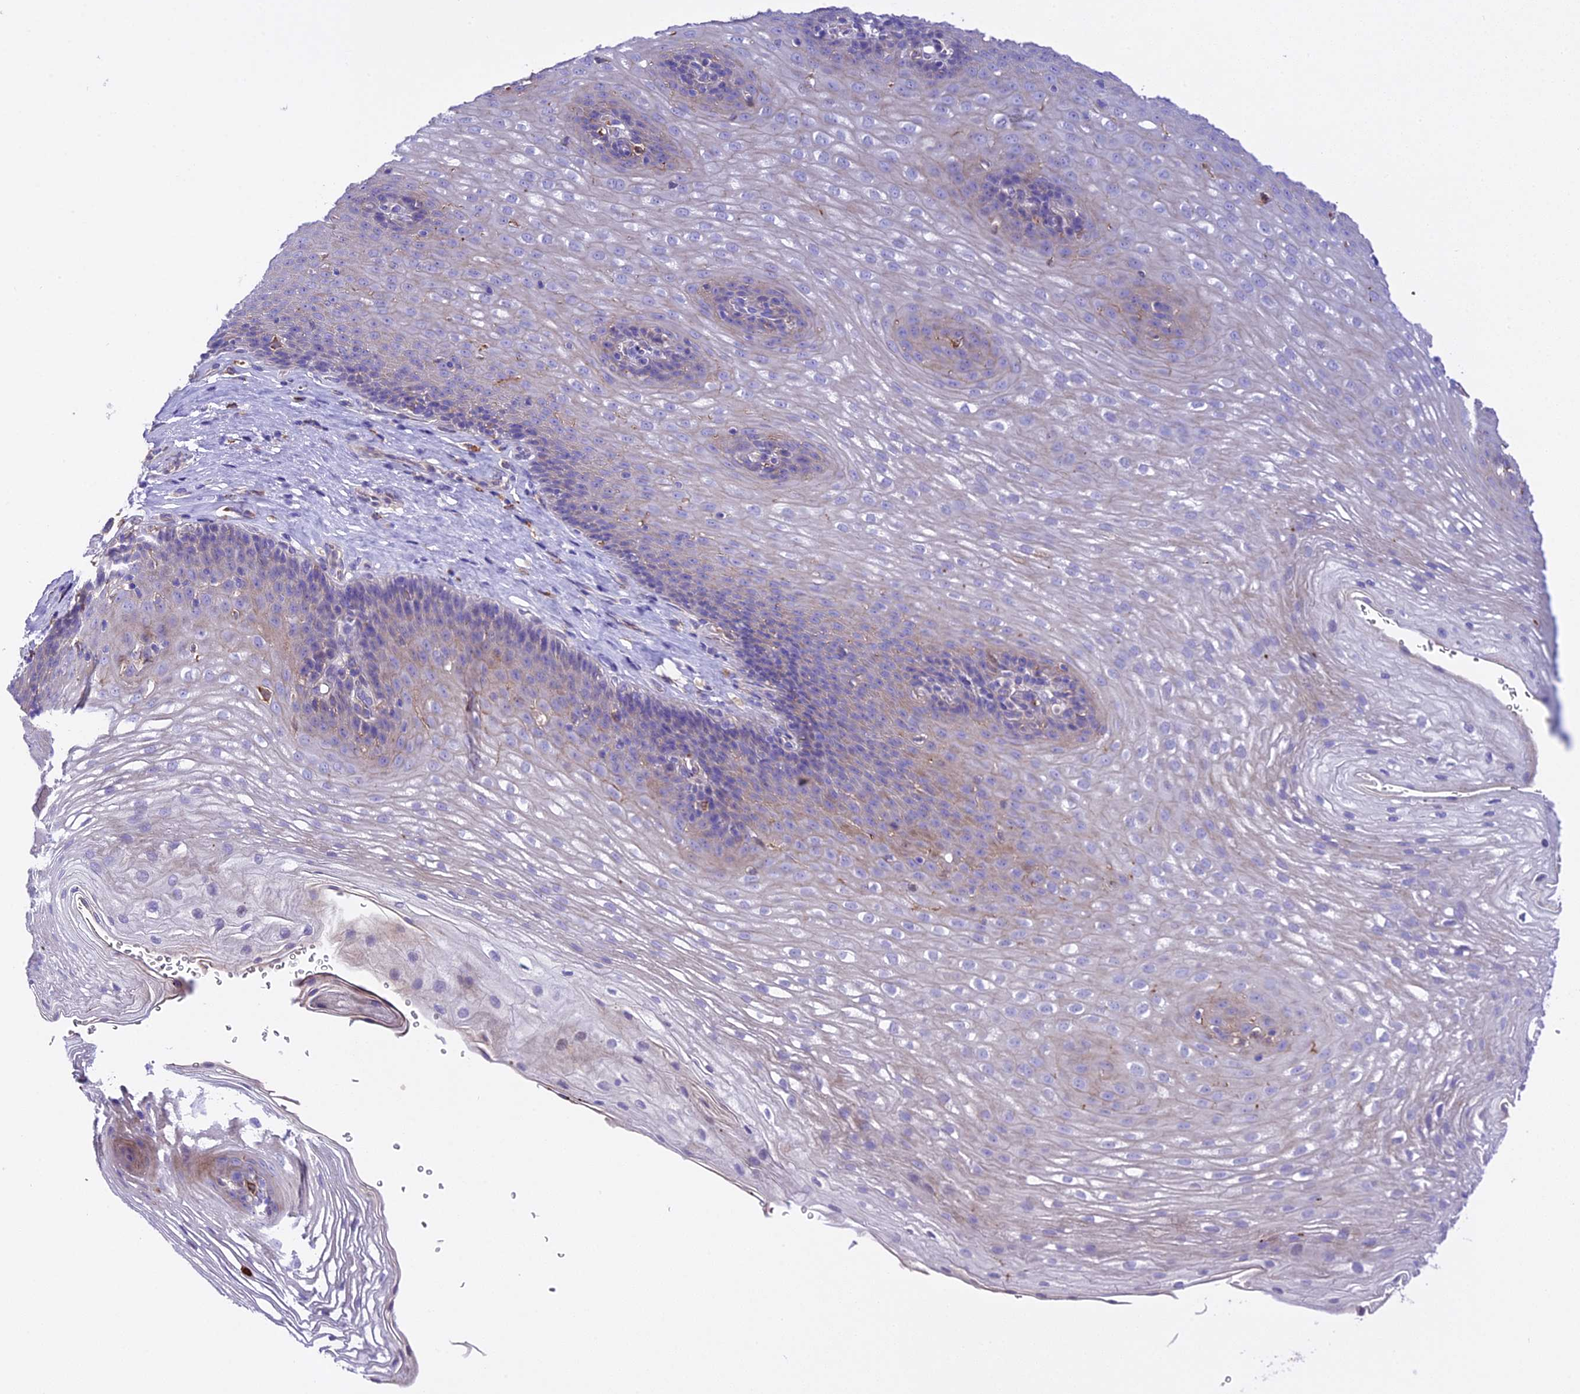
{"staining": {"intensity": "weak", "quantity": "<25%", "location": "cytoplasmic/membranous"}, "tissue": "esophagus", "cell_type": "Squamous epithelial cells", "image_type": "normal", "snomed": [{"axis": "morphology", "description": "Normal tissue, NOS"}, {"axis": "topography", "description": "Esophagus"}], "caption": "A high-resolution histopathology image shows IHC staining of benign esophagus, which displays no significant staining in squamous epithelial cells.", "gene": "NOD2", "patient": {"sex": "female", "age": 66}}